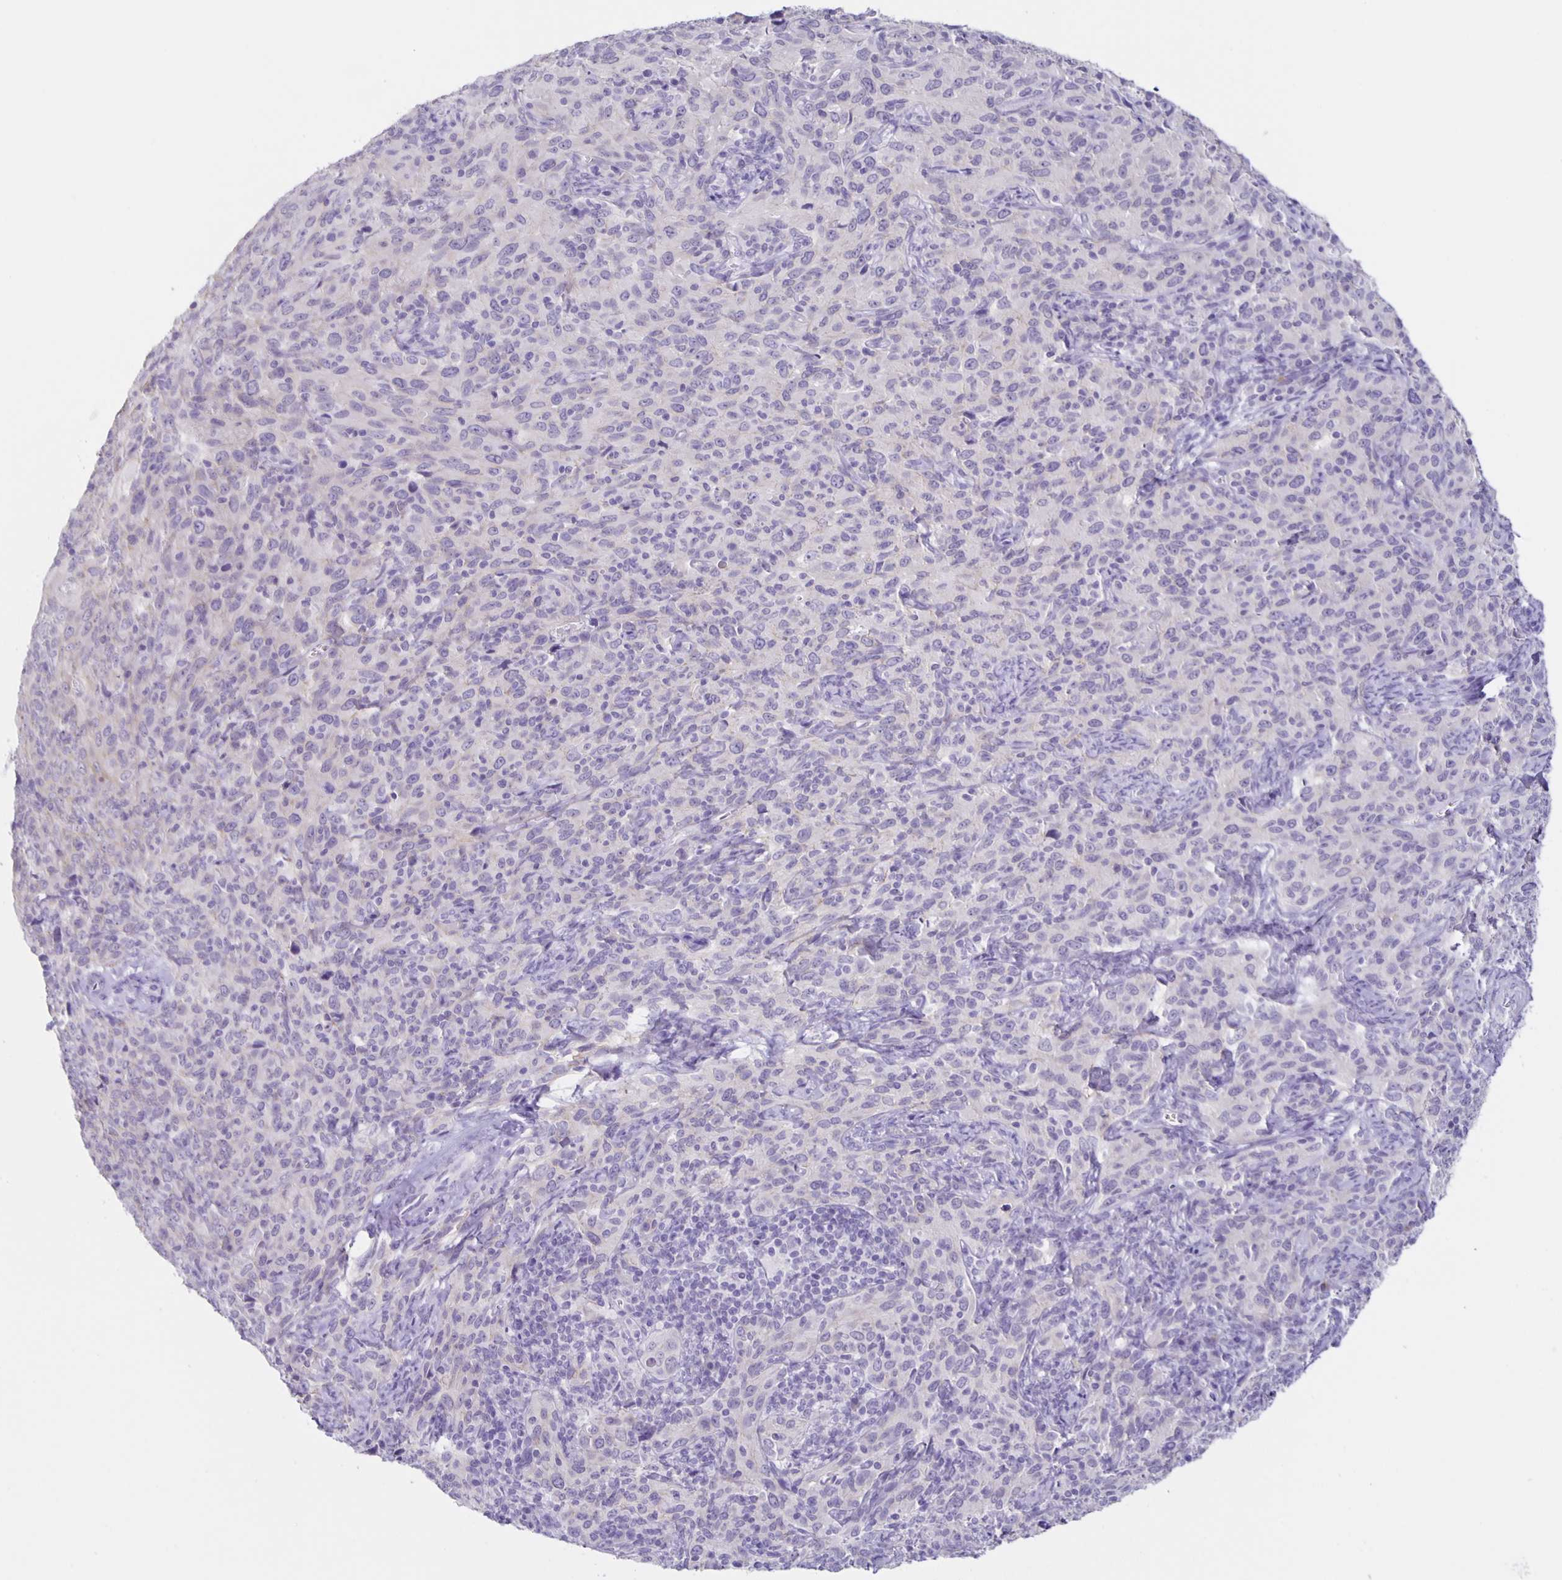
{"staining": {"intensity": "weak", "quantity": "<25%", "location": "cytoplasmic/membranous"}, "tissue": "cervical cancer", "cell_type": "Tumor cells", "image_type": "cancer", "snomed": [{"axis": "morphology", "description": "Squamous cell carcinoma, NOS"}, {"axis": "topography", "description": "Cervix"}], "caption": "IHC photomicrograph of neoplastic tissue: human cervical cancer stained with DAB (3,3'-diaminobenzidine) demonstrates no significant protein expression in tumor cells.", "gene": "SLC12A3", "patient": {"sex": "female", "age": 51}}